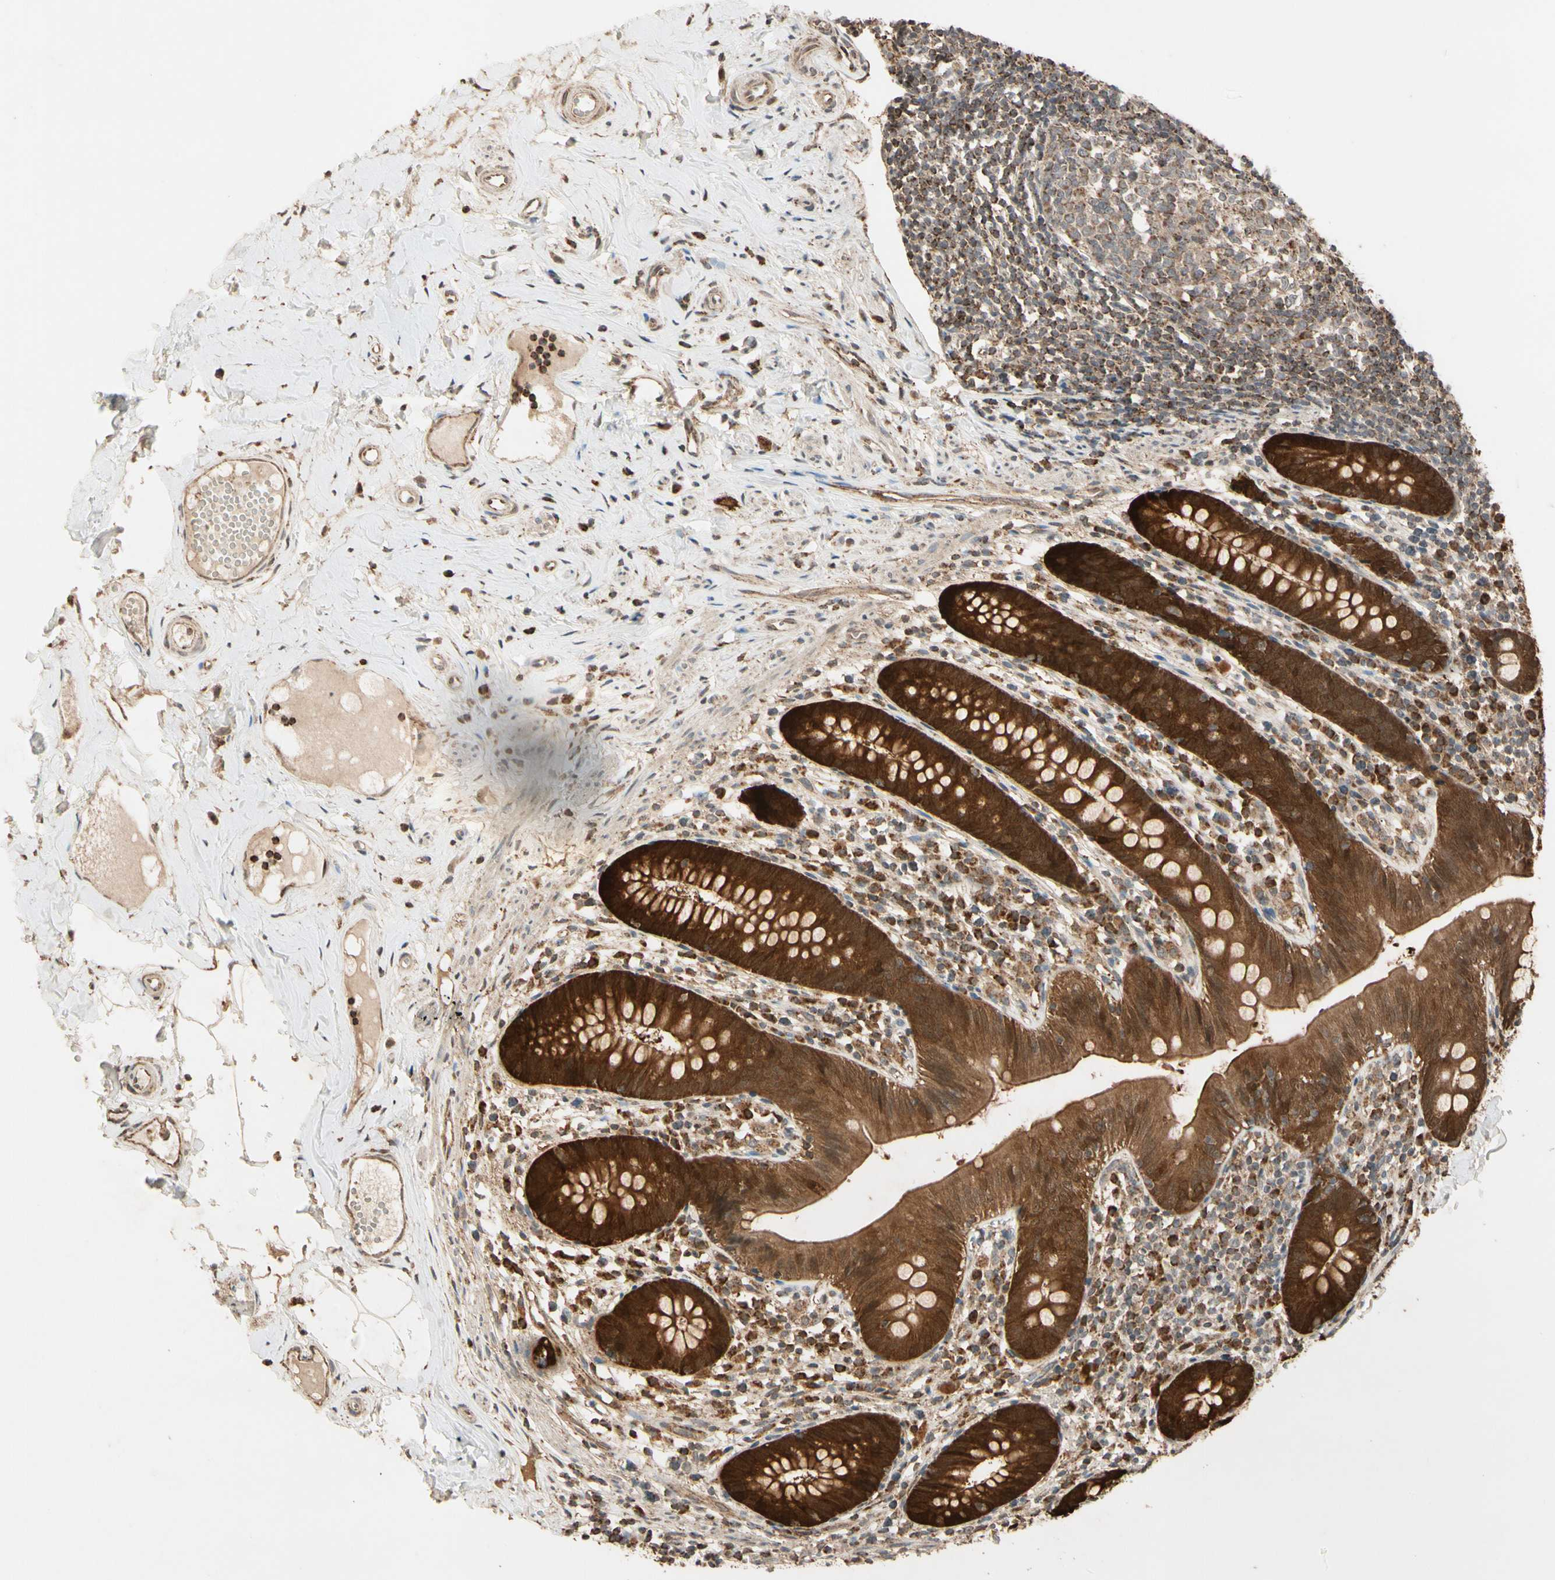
{"staining": {"intensity": "strong", "quantity": ">75%", "location": "cytoplasmic/membranous,nuclear"}, "tissue": "appendix", "cell_type": "Glandular cells", "image_type": "normal", "snomed": [{"axis": "morphology", "description": "Normal tissue, NOS"}, {"axis": "topography", "description": "Appendix"}], "caption": "Strong cytoplasmic/membranous,nuclear expression is appreciated in about >75% of glandular cells in benign appendix.", "gene": "PRDX5", "patient": {"sex": "male", "age": 52}}